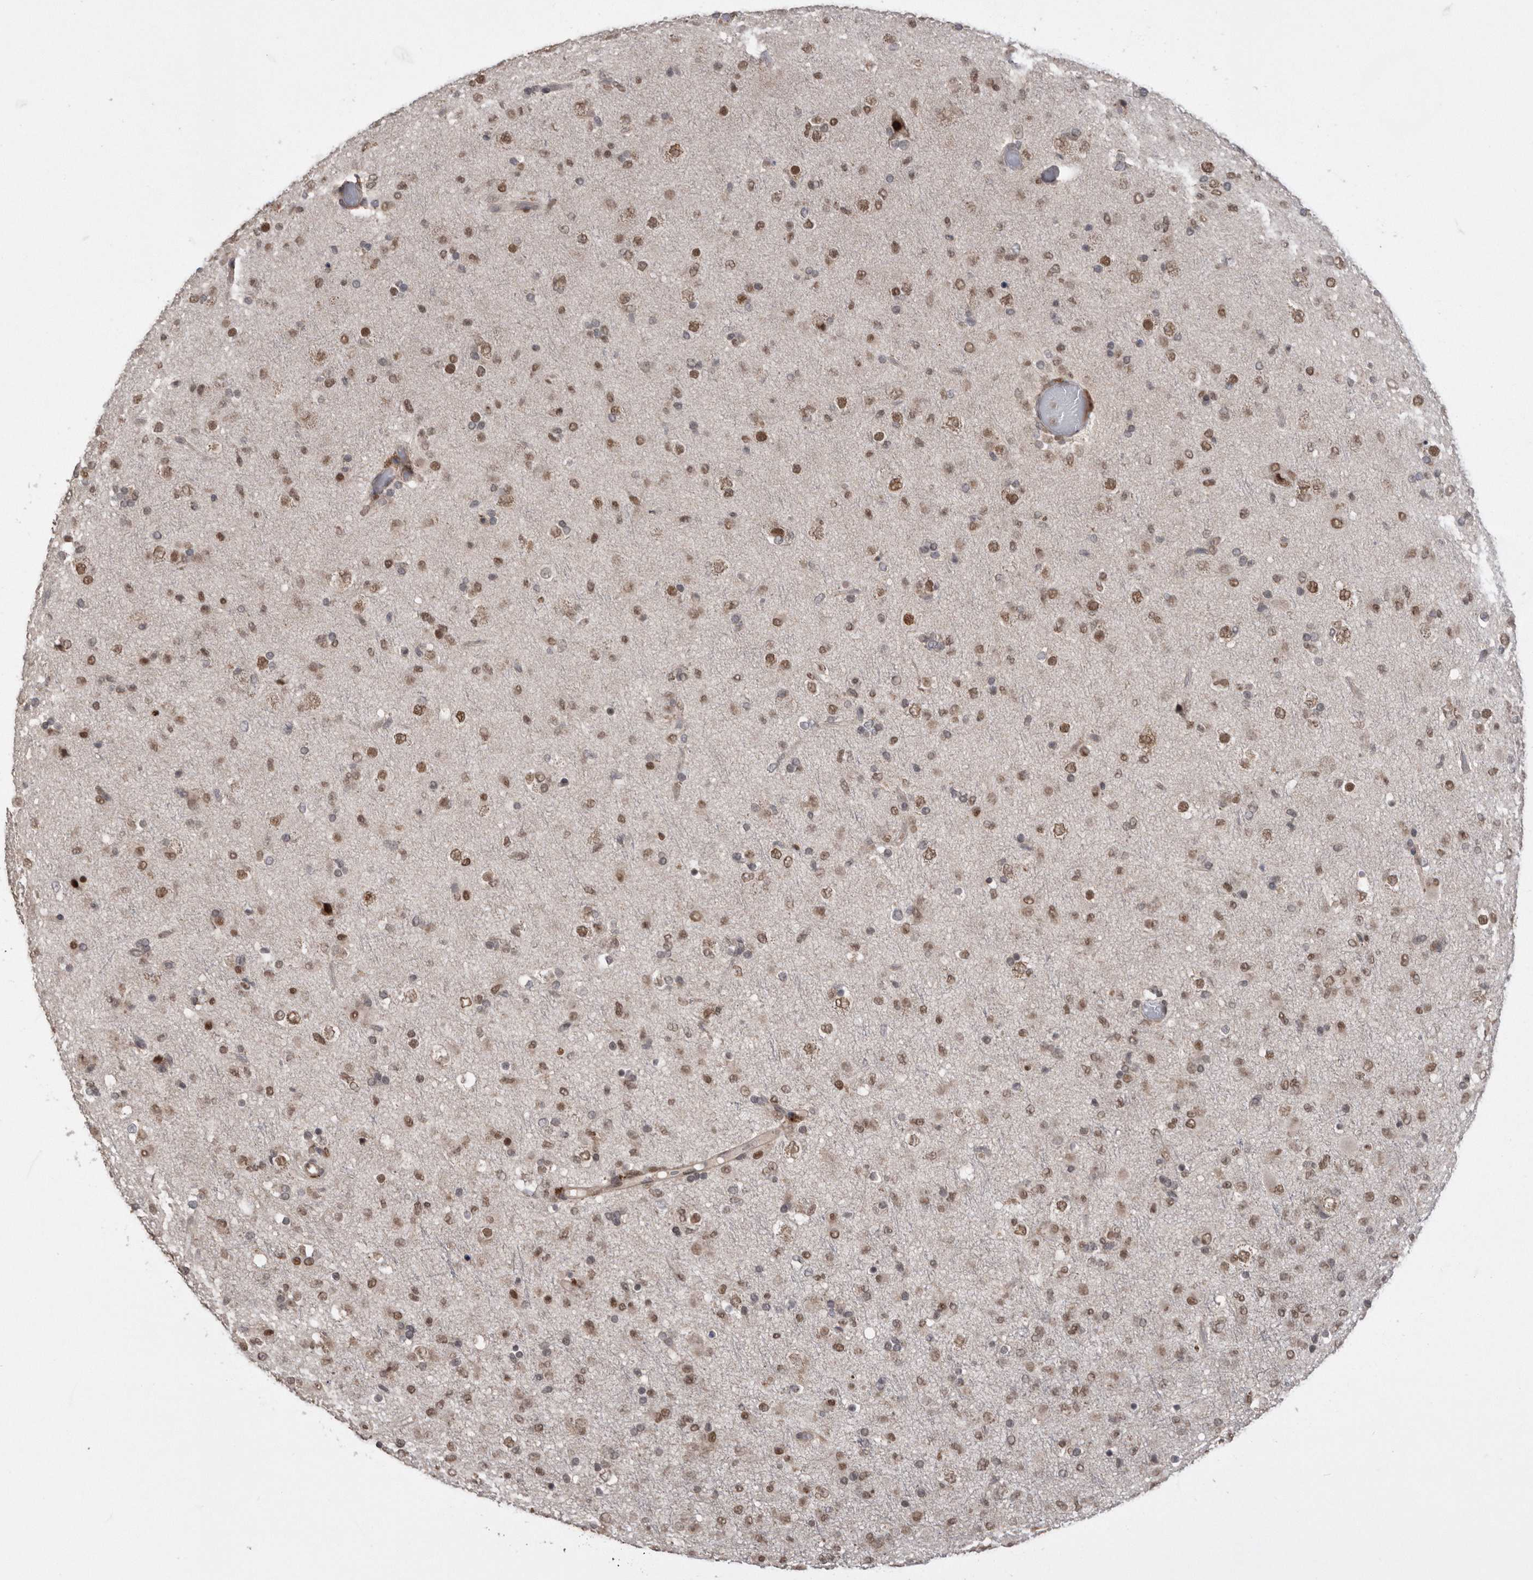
{"staining": {"intensity": "moderate", "quantity": ">75%", "location": "nuclear"}, "tissue": "glioma", "cell_type": "Tumor cells", "image_type": "cancer", "snomed": [{"axis": "morphology", "description": "Glioma, malignant, Low grade"}, {"axis": "topography", "description": "Brain"}], "caption": "High-power microscopy captured an IHC image of glioma, revealing moderate nuclear expression in about >75% of tumor cells.", "gene": "TDRD3", "patient": {"sex": "male", "age": 65}}